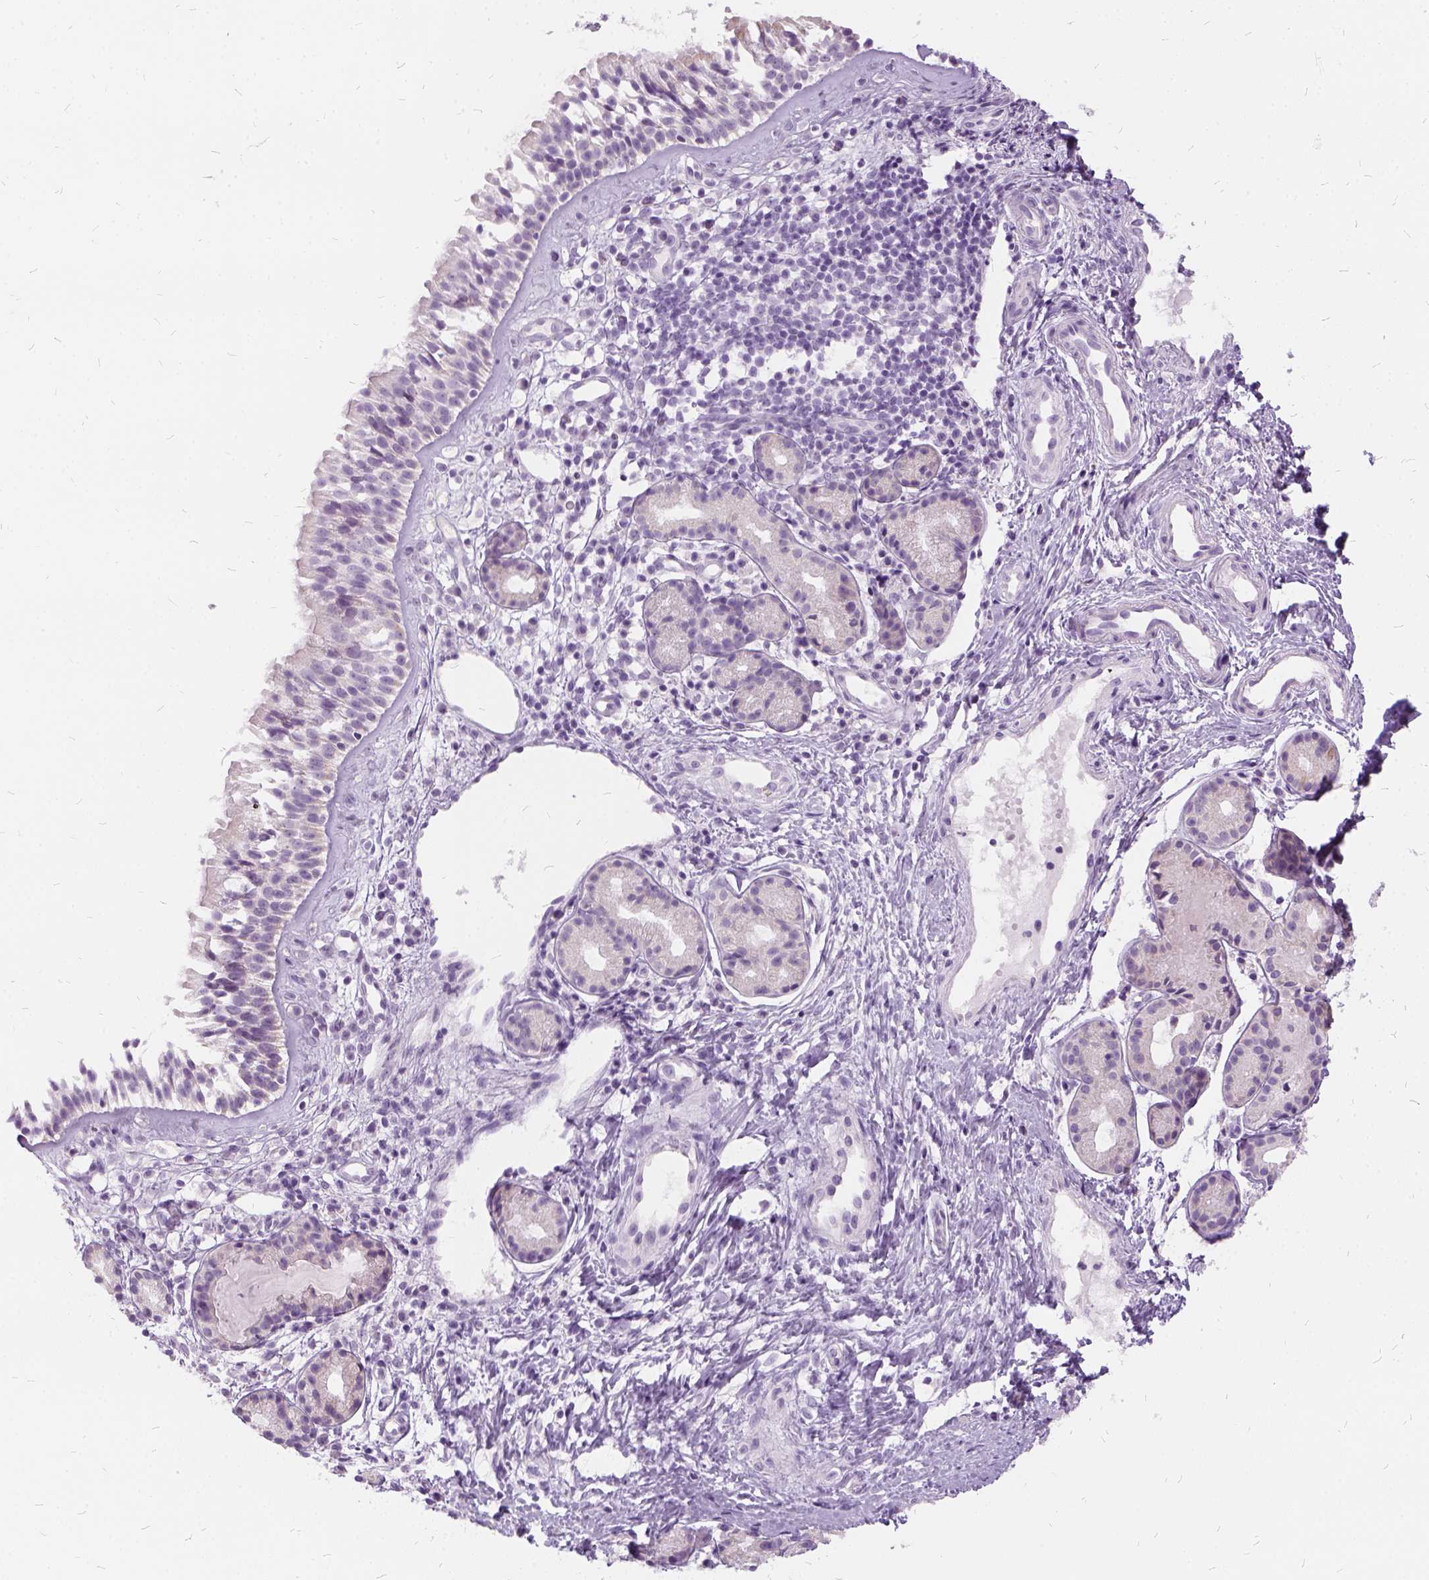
{"staining": {"intensity": "negative", "quantity": "none", "location": "none"}, "tissue": "nasopharynx", "cell_type": "Respiratory epithelial cells", "image_type": "normal", "snomed": [{"axis": "morphology", "description": "Normal tissue, NOS"}, {"axis": "topography", "description": "Nasopharynx"}], "caption": "Immunohistochemistry (IHC) micrograph of benign human nasopharynx stained for a protein (brown), which displays no staining in respiratory epithelial cells. (DAB (3,3'-diaminobenzidine) immunohistochemistry, high magnification).", "gene": "FDX1", "patient": {"sex": "male", "age": 58}}